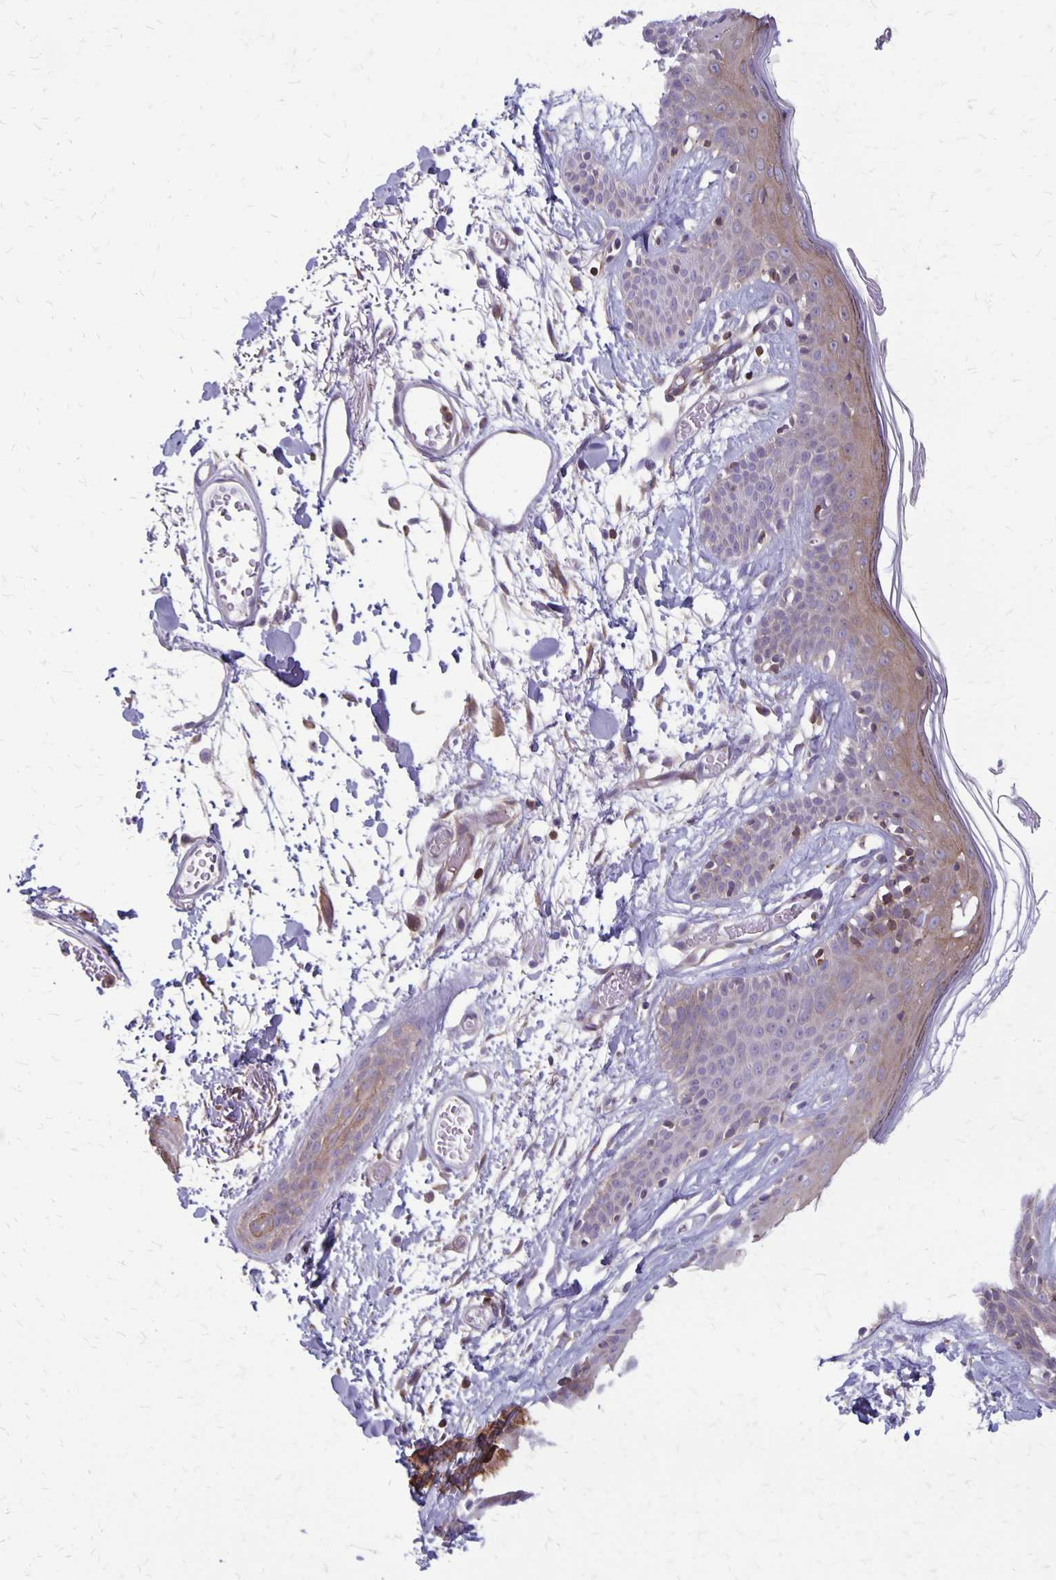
{"staining": {"intensity": "moderate", "quantity": ">75%", "location": "cytoplasmic/membranous"}, "tissue": "skin", "cell_type": "Fibroblasts", "image_type": "normal", "snomed": [{"axis": "morphology", "description": "Normal tissue, NOS"}, {"axis": "topography", "description": "Skin"}], "caption": "Protein staining of normal skin displays moderate cytoplasmic/membranous expression in about >75% of fibroblasts.", "gene": "SEPTIN5", "patient": {"sex": "male", "age": 79}}